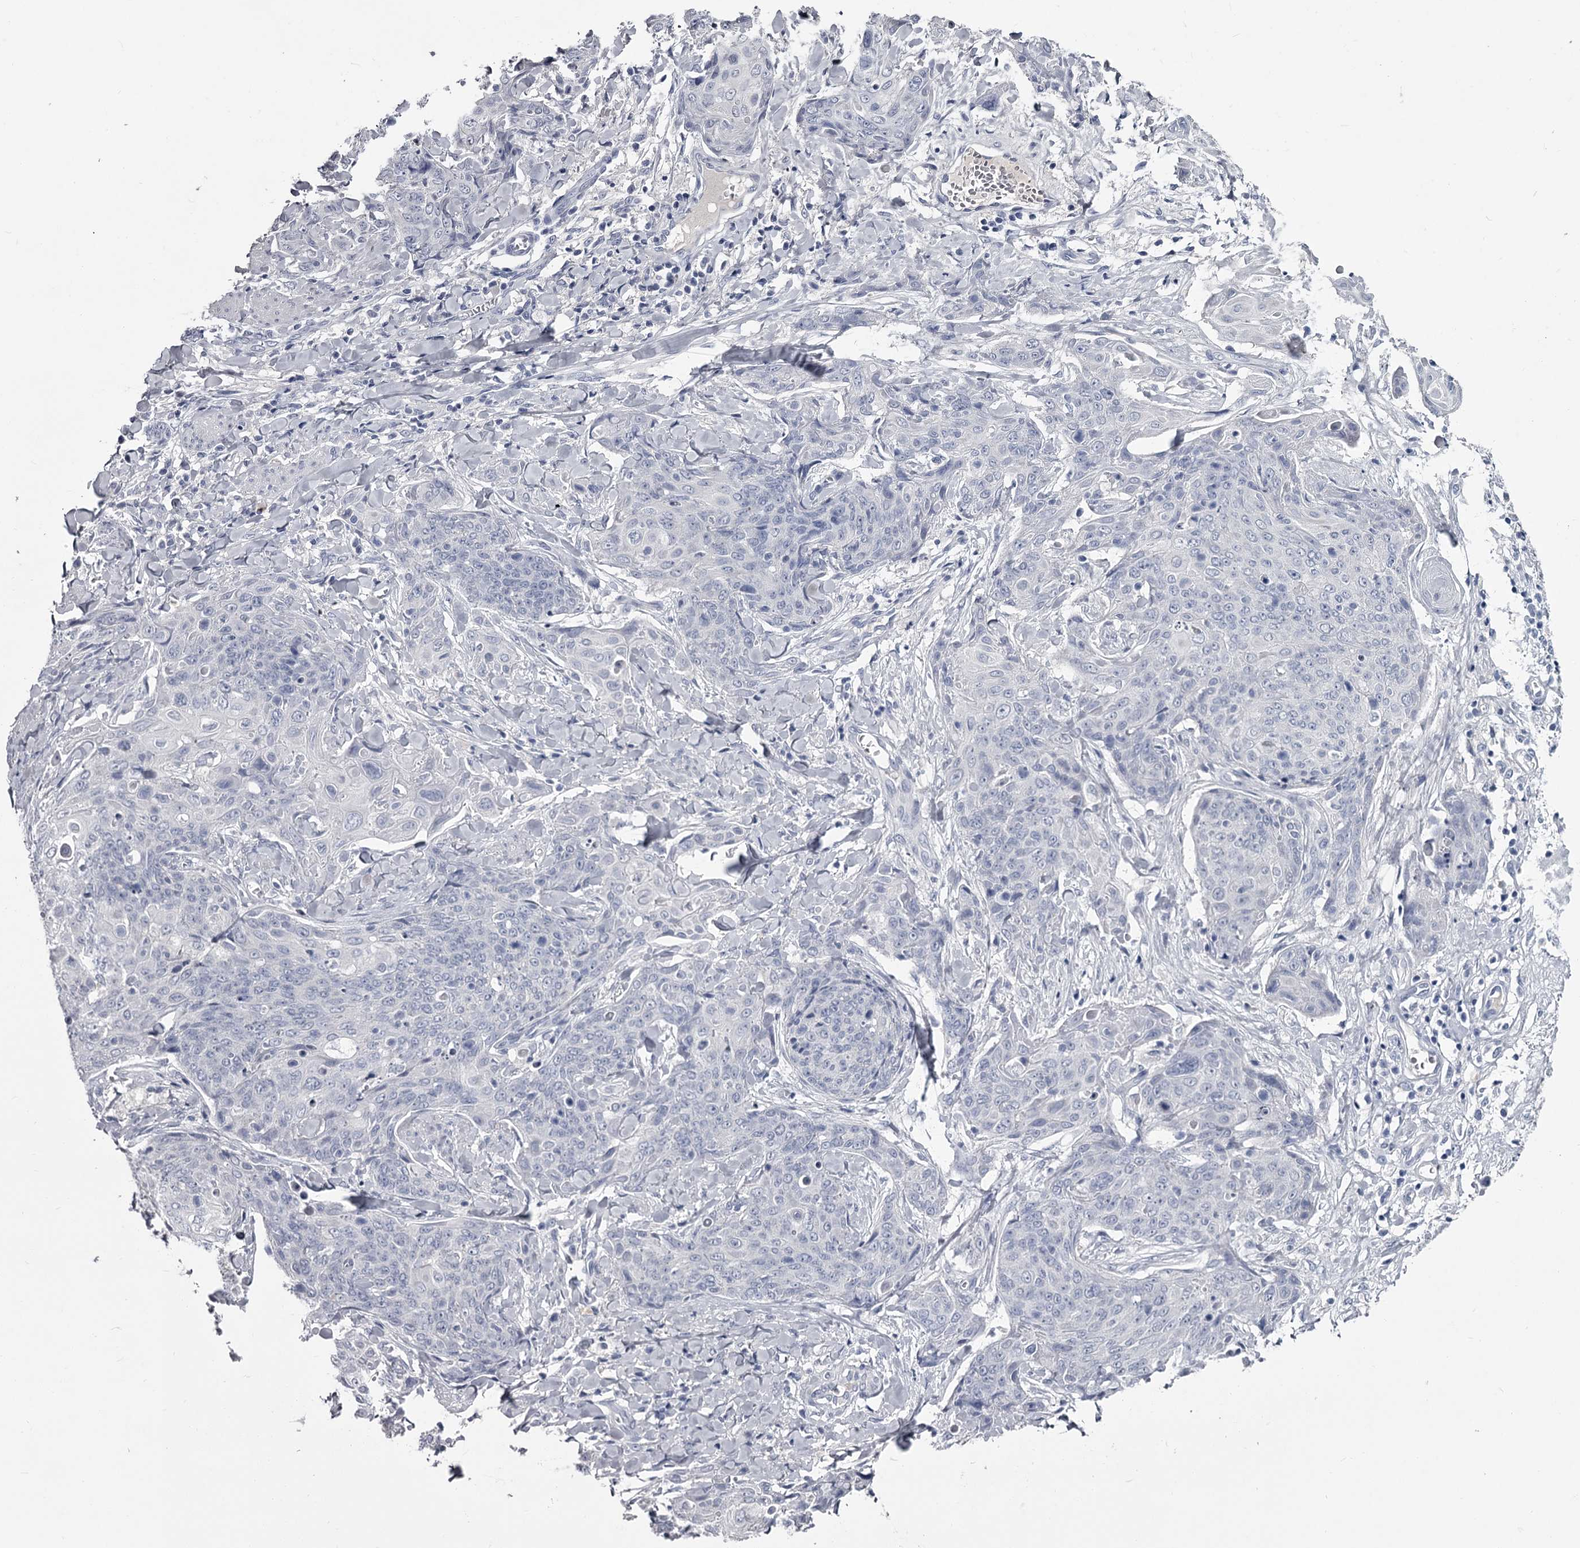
{"staining": {"intensity": "negative", "quantity": "none", "location": "none"}, "tissue": "skin cancer", "cell_type": "Tumor cells", "image_type": "cancer", "snomed": [{"axis": "morphology", "description": "Squamous cell carcinoma, NOS"}, {"axis": "topography", "description": "Skin"}, {"axis": "topography", "description": "Vulva"}], "caption": "High power microscopy image of an immunohistochemistry image of skin cancer, revealing no significant positivity in tumor cells.", "gene": "DAO", "patient": {"sex": "female", "age": 85}}